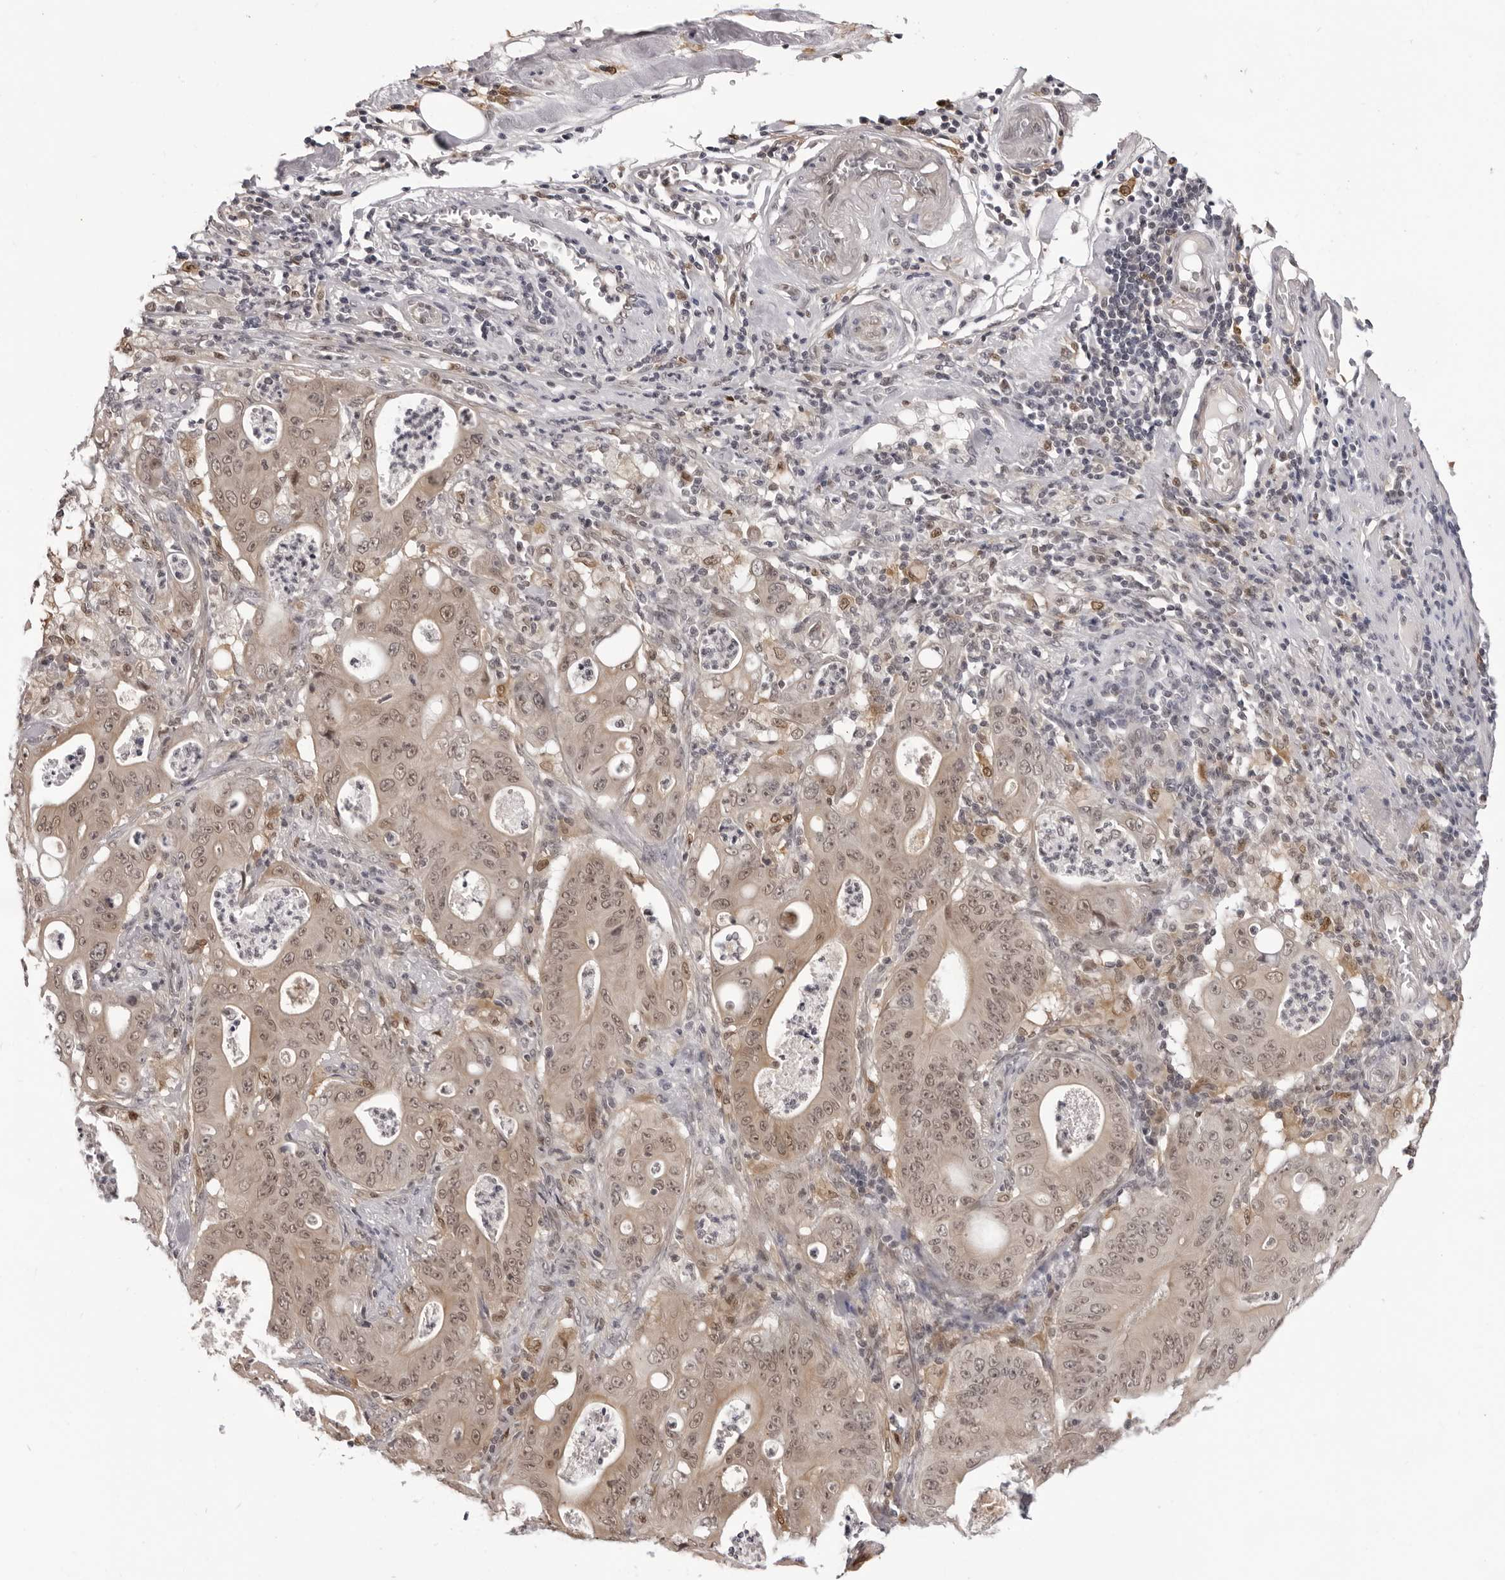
{"staining": {"intensity": "moderate", "quantity": ">75%", "location": "nuclear"}, "tissue": "pancreatic cancer", "cell_type": "Tumor cells", "image_type": "cancer", "snomed": [{"axis": "morphology", "description": "Normal tissue, NOS"}, {"axis": "topography", "description": "Lymph node"}], "caption": "Tumor cells reveal moderate nuclear positivity in approximately >75% of cells in pancreatic cancer.", "gene": "SRGAP2", "patient": {"sex": "male", "age": 62}}